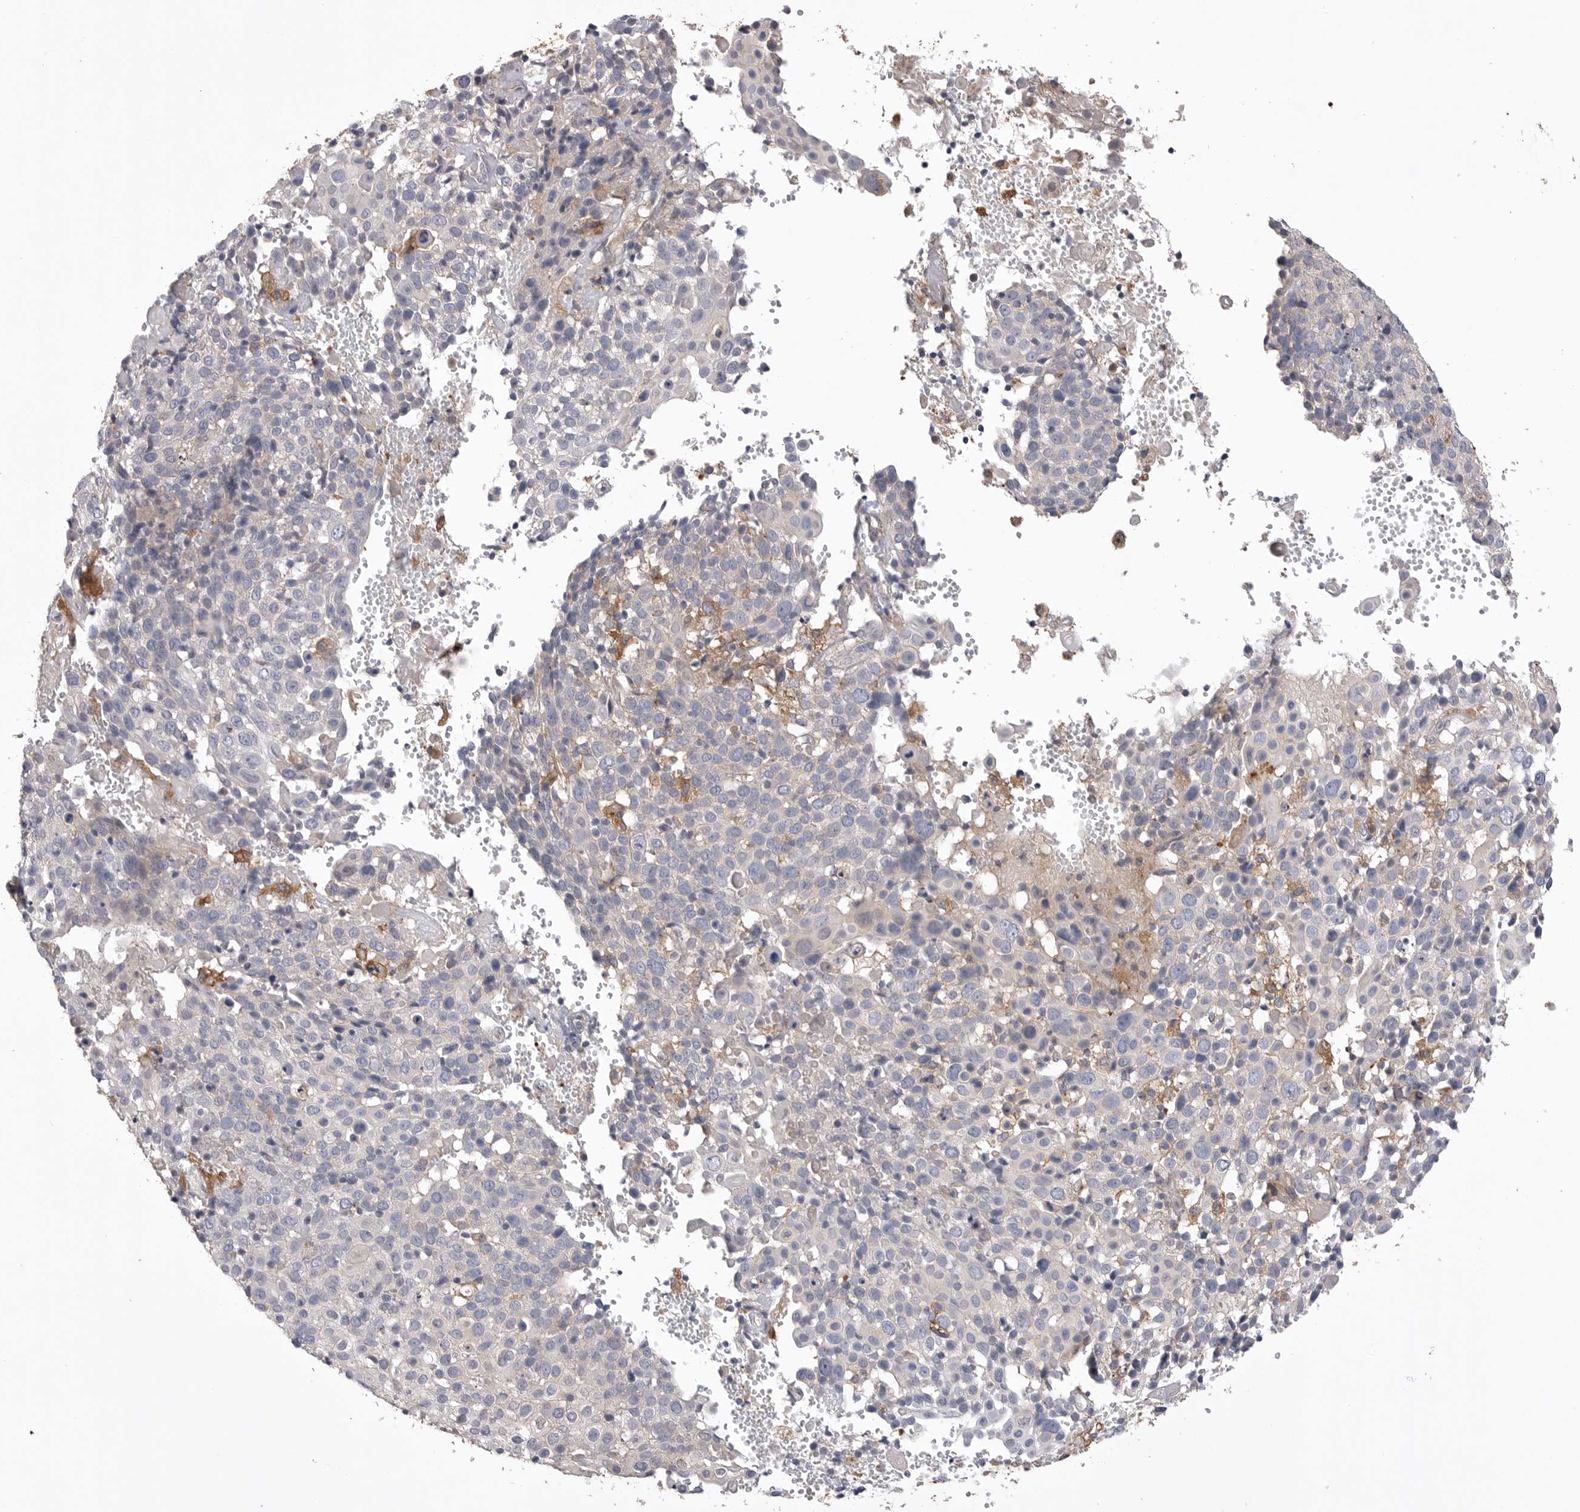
{"staining": {"intensity": "negative", "quantity": "none", "location": "none"}, "tissue": "cervical cancer", "cell_type": "Tumor cells", "image_type": "cancer", "snomed": [{"axis": "morphology", "description": "Squamous cell carcinoma, NOS"}, {"axis": "topography", "description": "Cervix"}], "caption": "This is an IHC histopathology image of cervical squamous cell carcinoma. There is no staining in tumor cells.", "gene": "VAC14", "patient": {"sex": "female", "age": 74}}